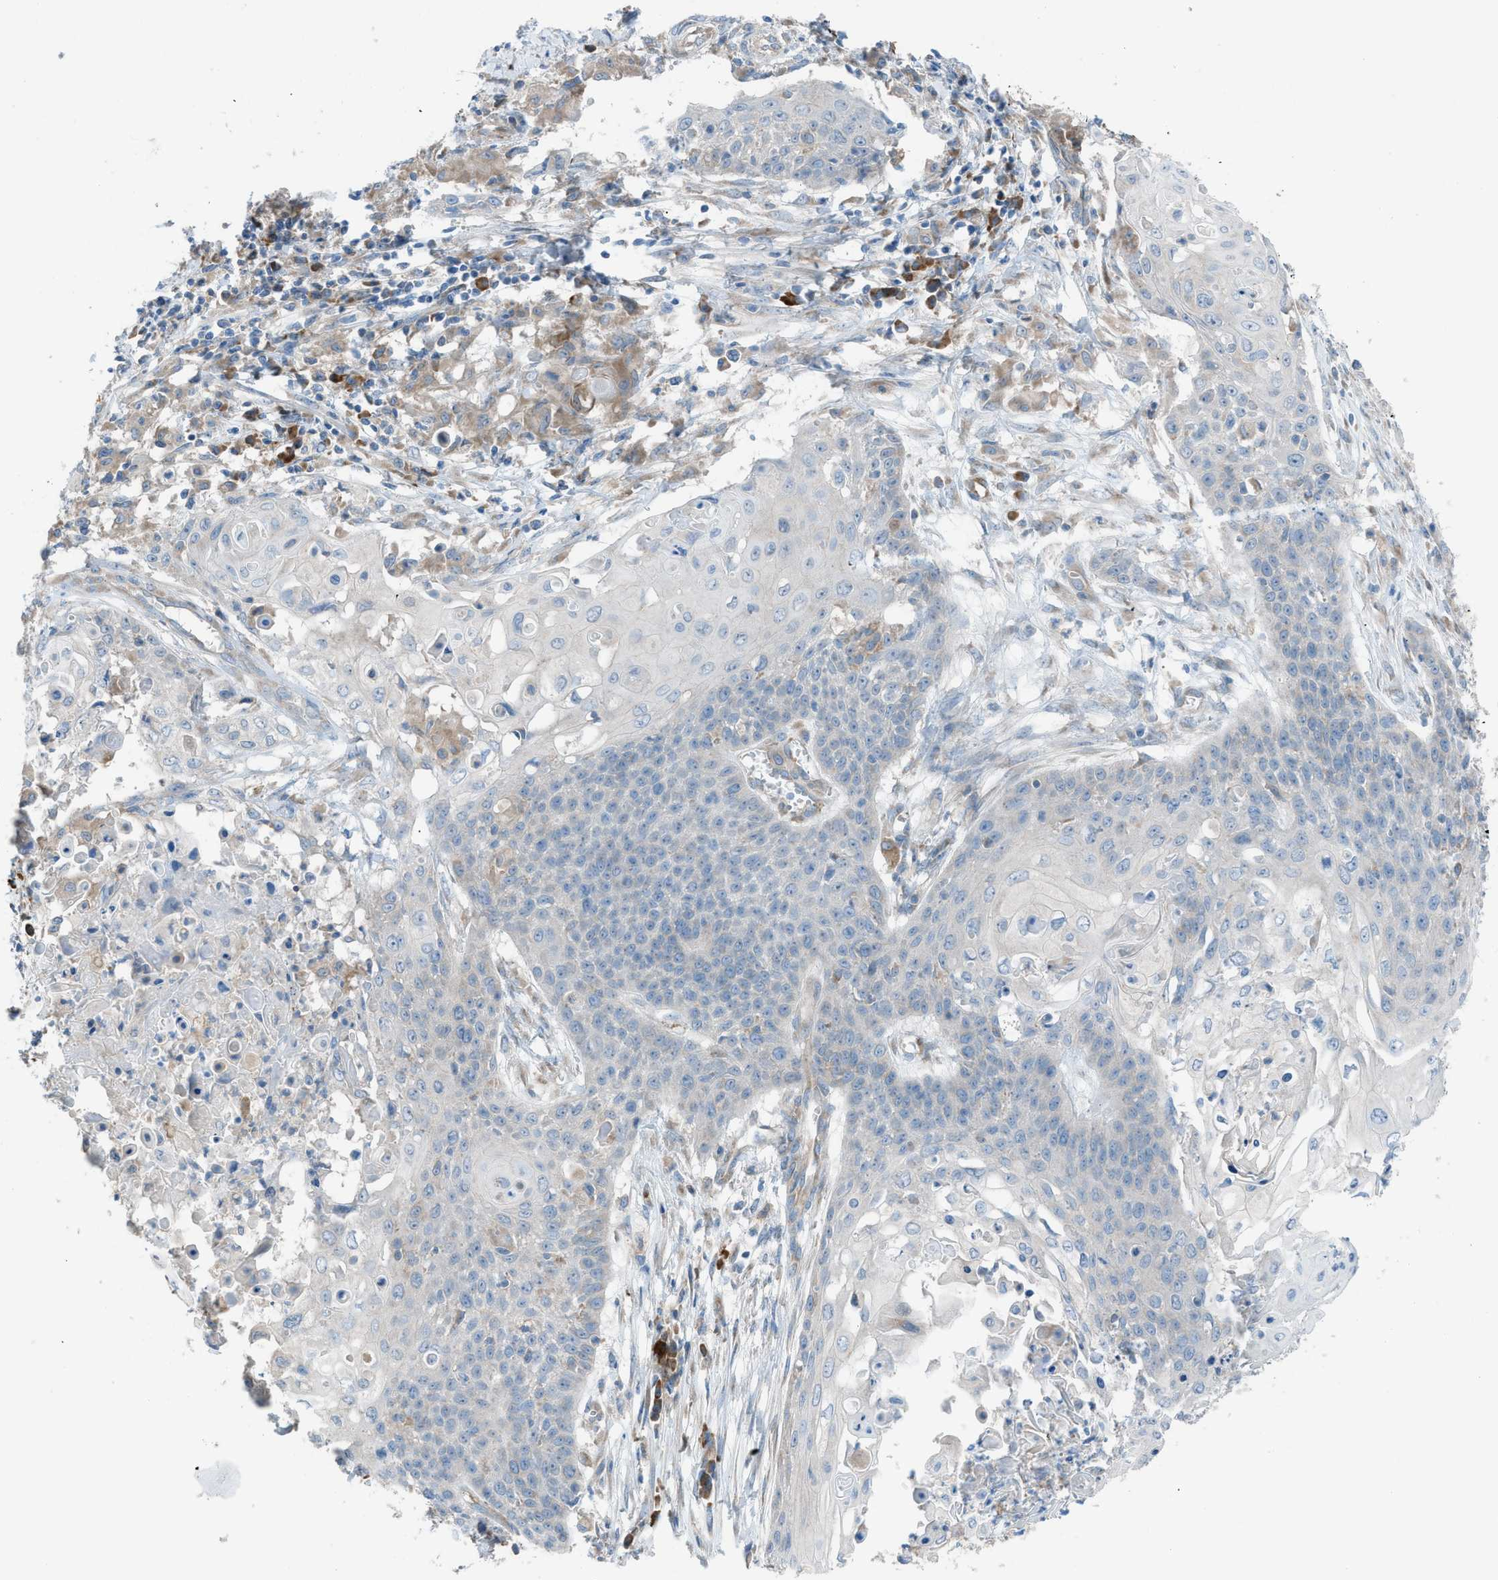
{"staining": {"intensity": "weak", "quantity": "<25%", "location": "cytoplasmic/membranous"}, "tissue": "cervical cancer", "cell_type": "Tumor cells", "image_type": "cancer", "snomed": [{"axis": "morphology", "description": "Squamous cell carcinoma, NOS"}, {"axis": "topography", "description": "Cervix"}], "caption": "Cervical cancer was stained to show a protein in brown. There is no significant positivity in tumor cells.", "gene": "HEG1", "patient": {"sex": "female", "age": 39}}